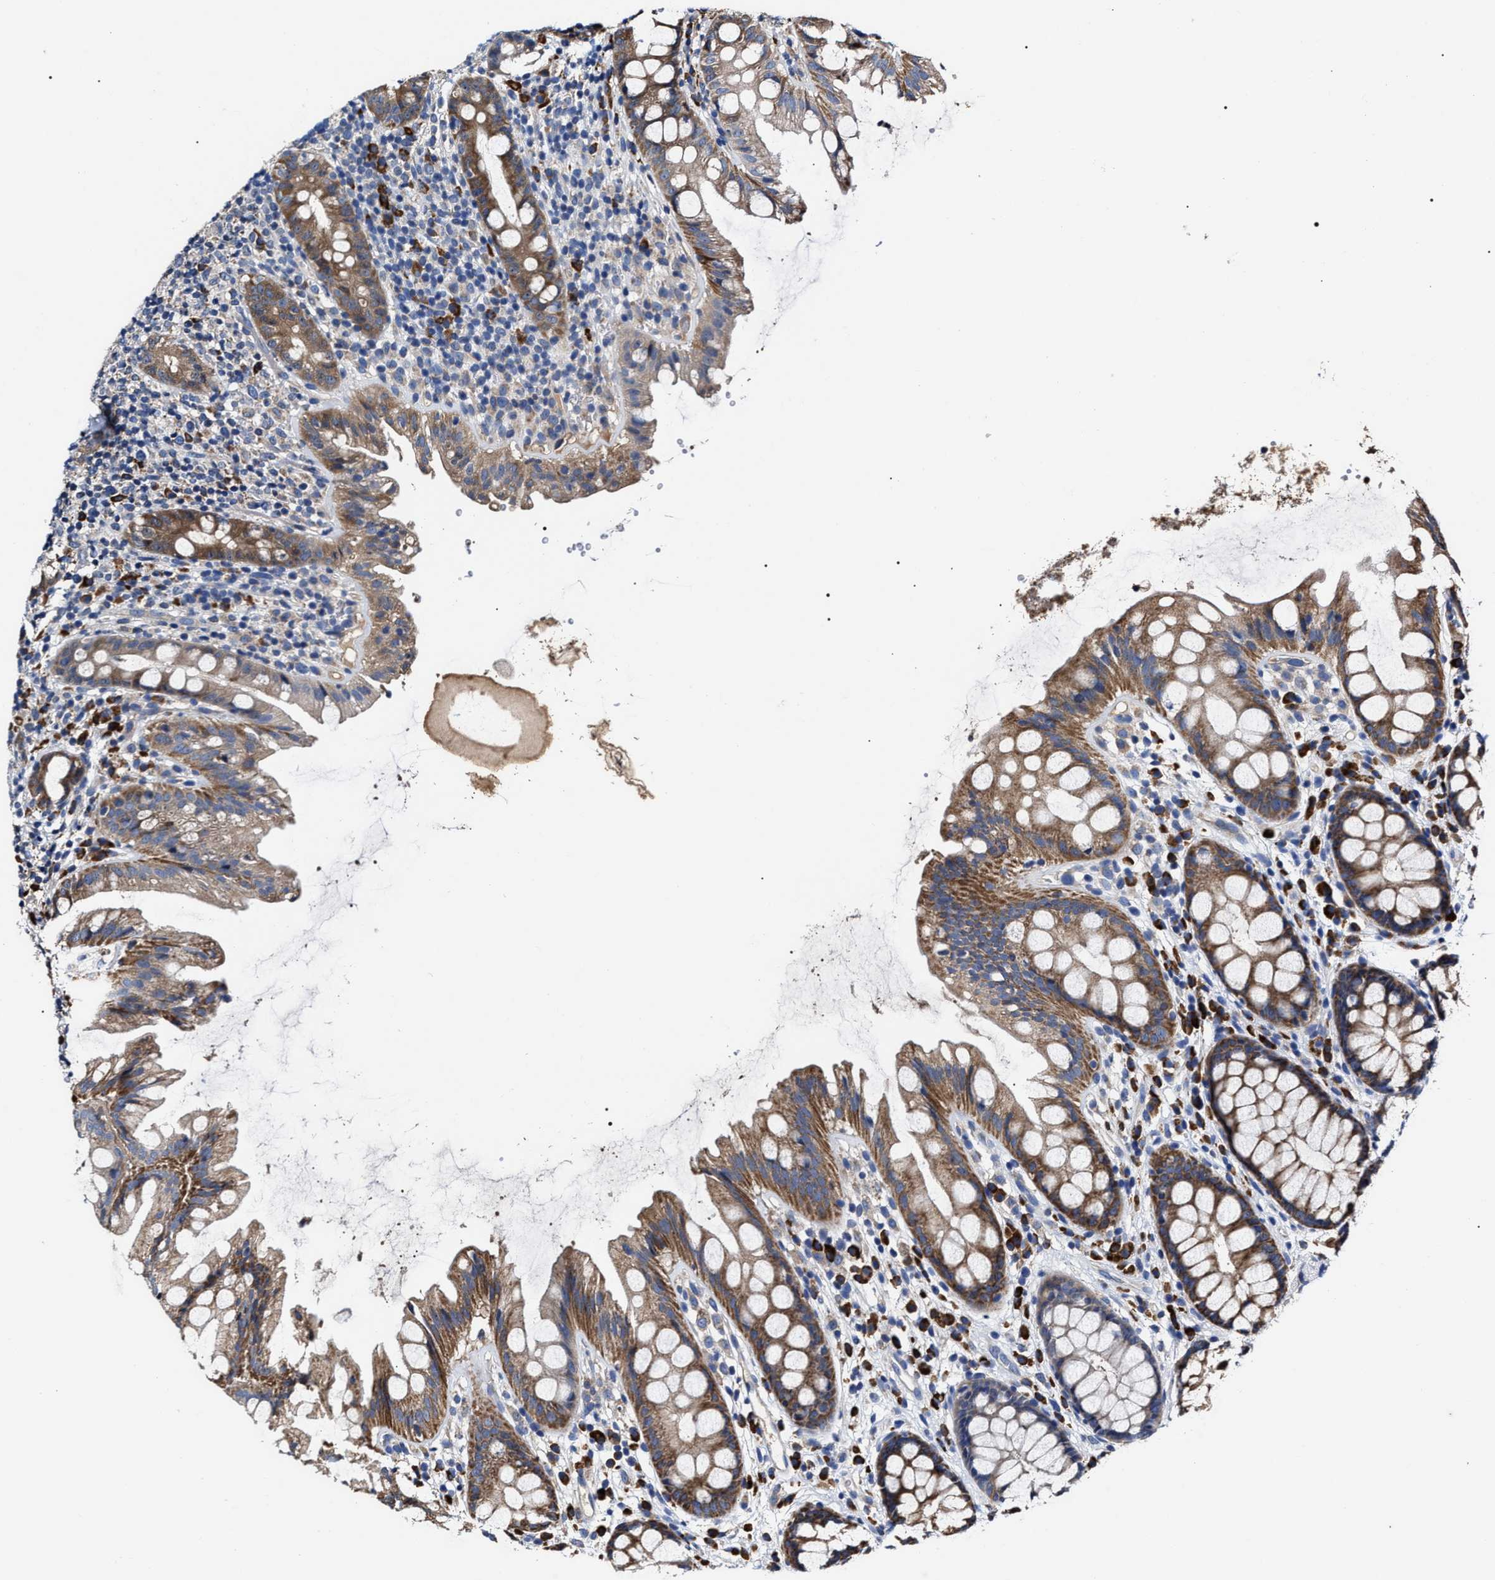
{"staining": {"intensity": "moderate", "quantity": ">75%", "location": "cytoplasmic/membranous"}, "tissue": "rectum", "cell_type": "Glandular cells", "image_type": "normal", "snomed": [{"axis": "morphology", "description": "Normal tissue, NOS"}, {"axis": "topography", "description": "Rectum"}], "caption": "DAB immunohistochemical staining of normal human rectum demonstrates moderate cytoplasmic/membranous protein staining in approximately >75% of glandular cells.", "gene": "MACC1", "patient": {"sex": "female", "age": 65}}